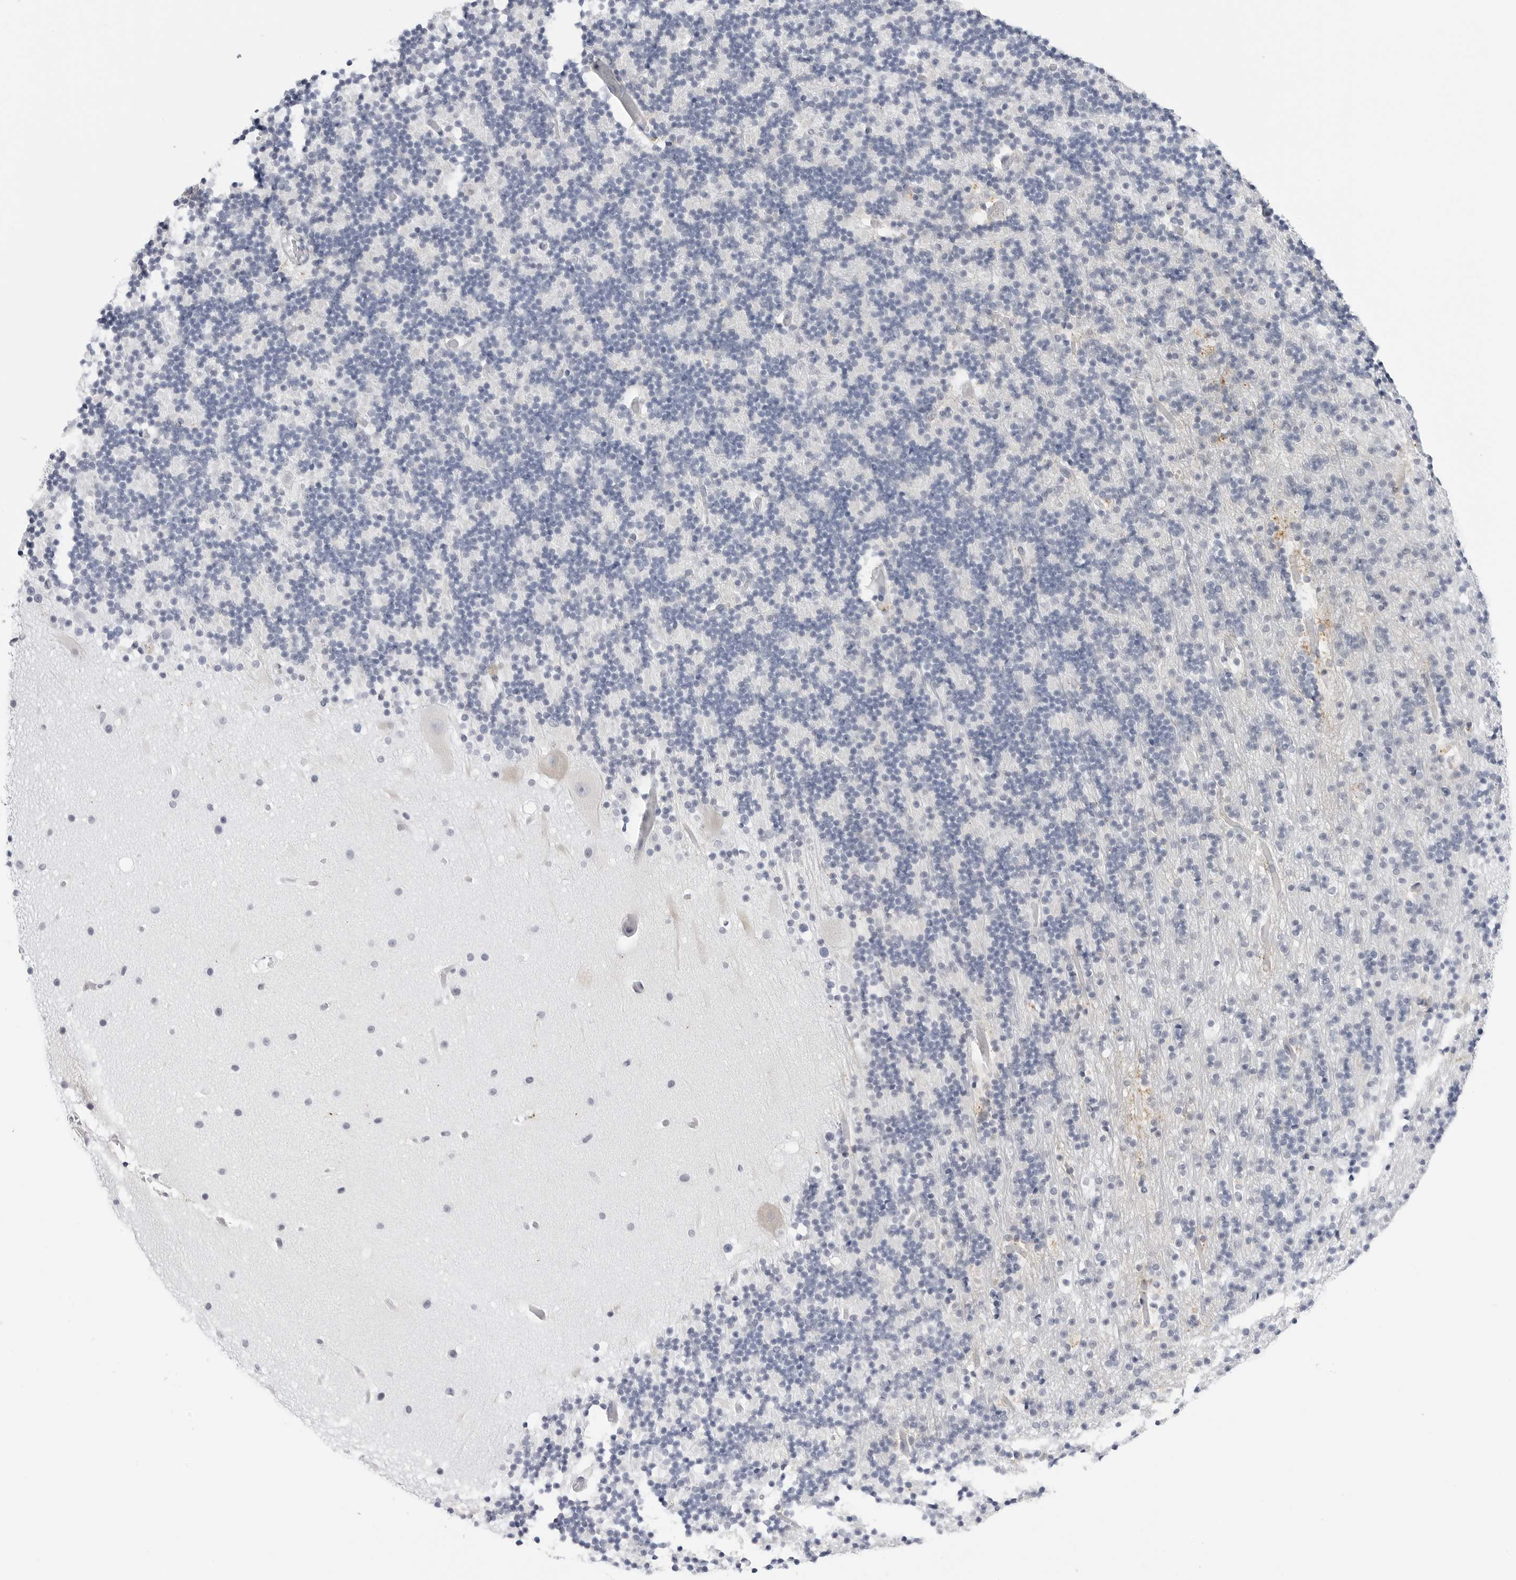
{"staining": {"intensity": "negative", "quantity": "none", "location": "none"}, "tissue": "cerebellum", "cell_type": "Cells in granular layer", "image_type": "normal", "snomed": [{"axis": "morphology", "description": "Normal tissue, NOS"}, {"axis": "topography", "description": "Cerebellum"}], "caption": "This photomicrograph is of benign cerebellum stained with immunohistochemistry to label a protein in brown with the nuclei are counter-stained blue. There is no expression in cells in granular layer. Nuclei are stained in blue.", "gene": "HSPB7", "patient": {"sex": "male", "age": 57}}